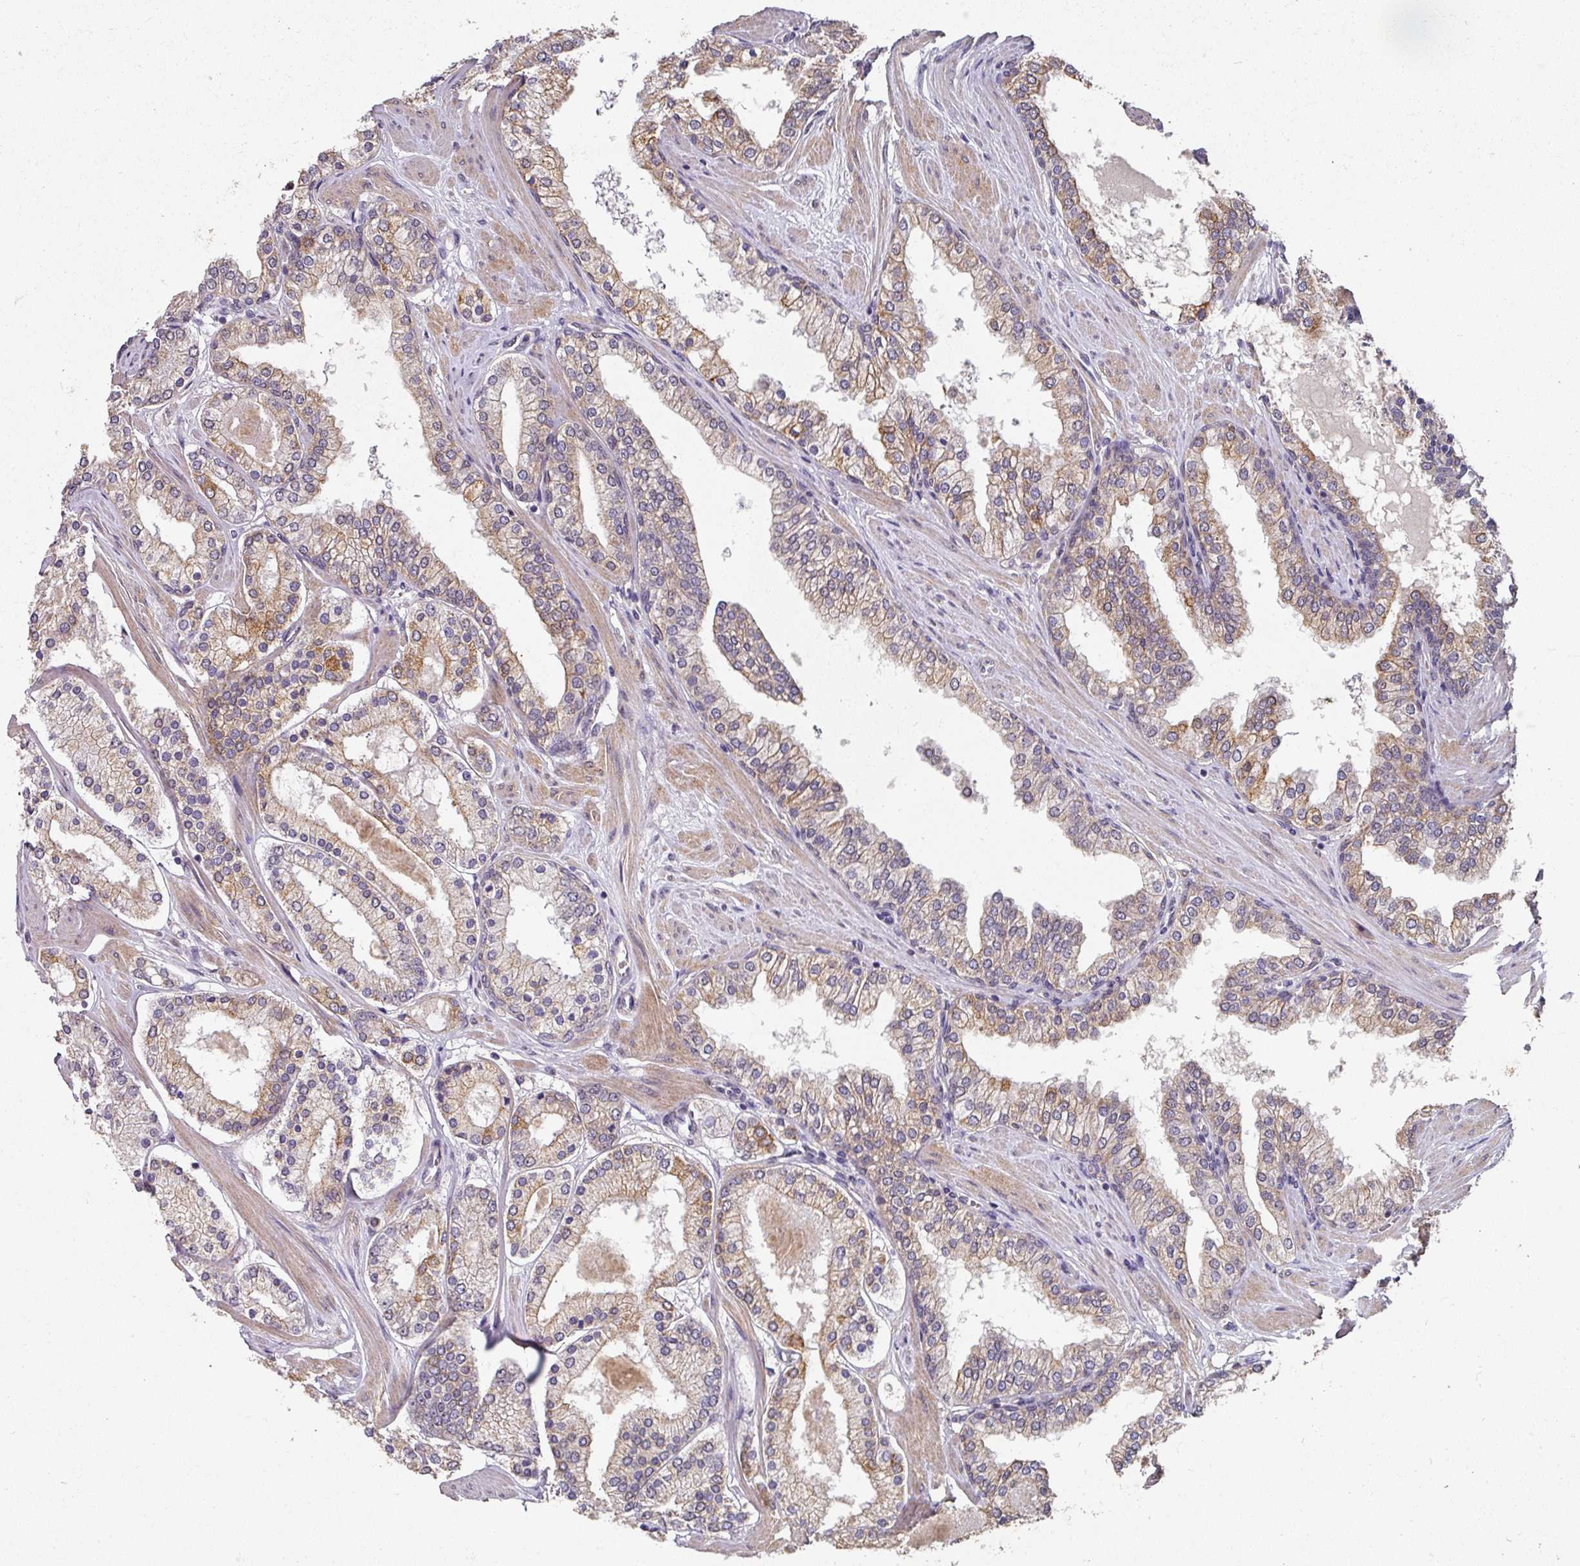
{"staining": {"intensity": "moderate", "quantity": "<25%", "location": "cytoplasmic/membranous"}, "tissue": "prostate cancer", "cell_type": "Tumor cells", "image_type": "cancer", "snomed": [{"axis": "morphology", "description": "Adenocarcinoma, Low grade"}, {"axis": "topography", "description": "Prostate"}], "caption": "This is a photomicrograph of immunohistochemistry (IHC) staining of prostate cancer (low-grade adenocarcinoma), which shows moderate staining in the cytoplasmic/membranous of tumor cells.", "gene": "EXTL3", "patient": {"sex": "male", "age": 42}}